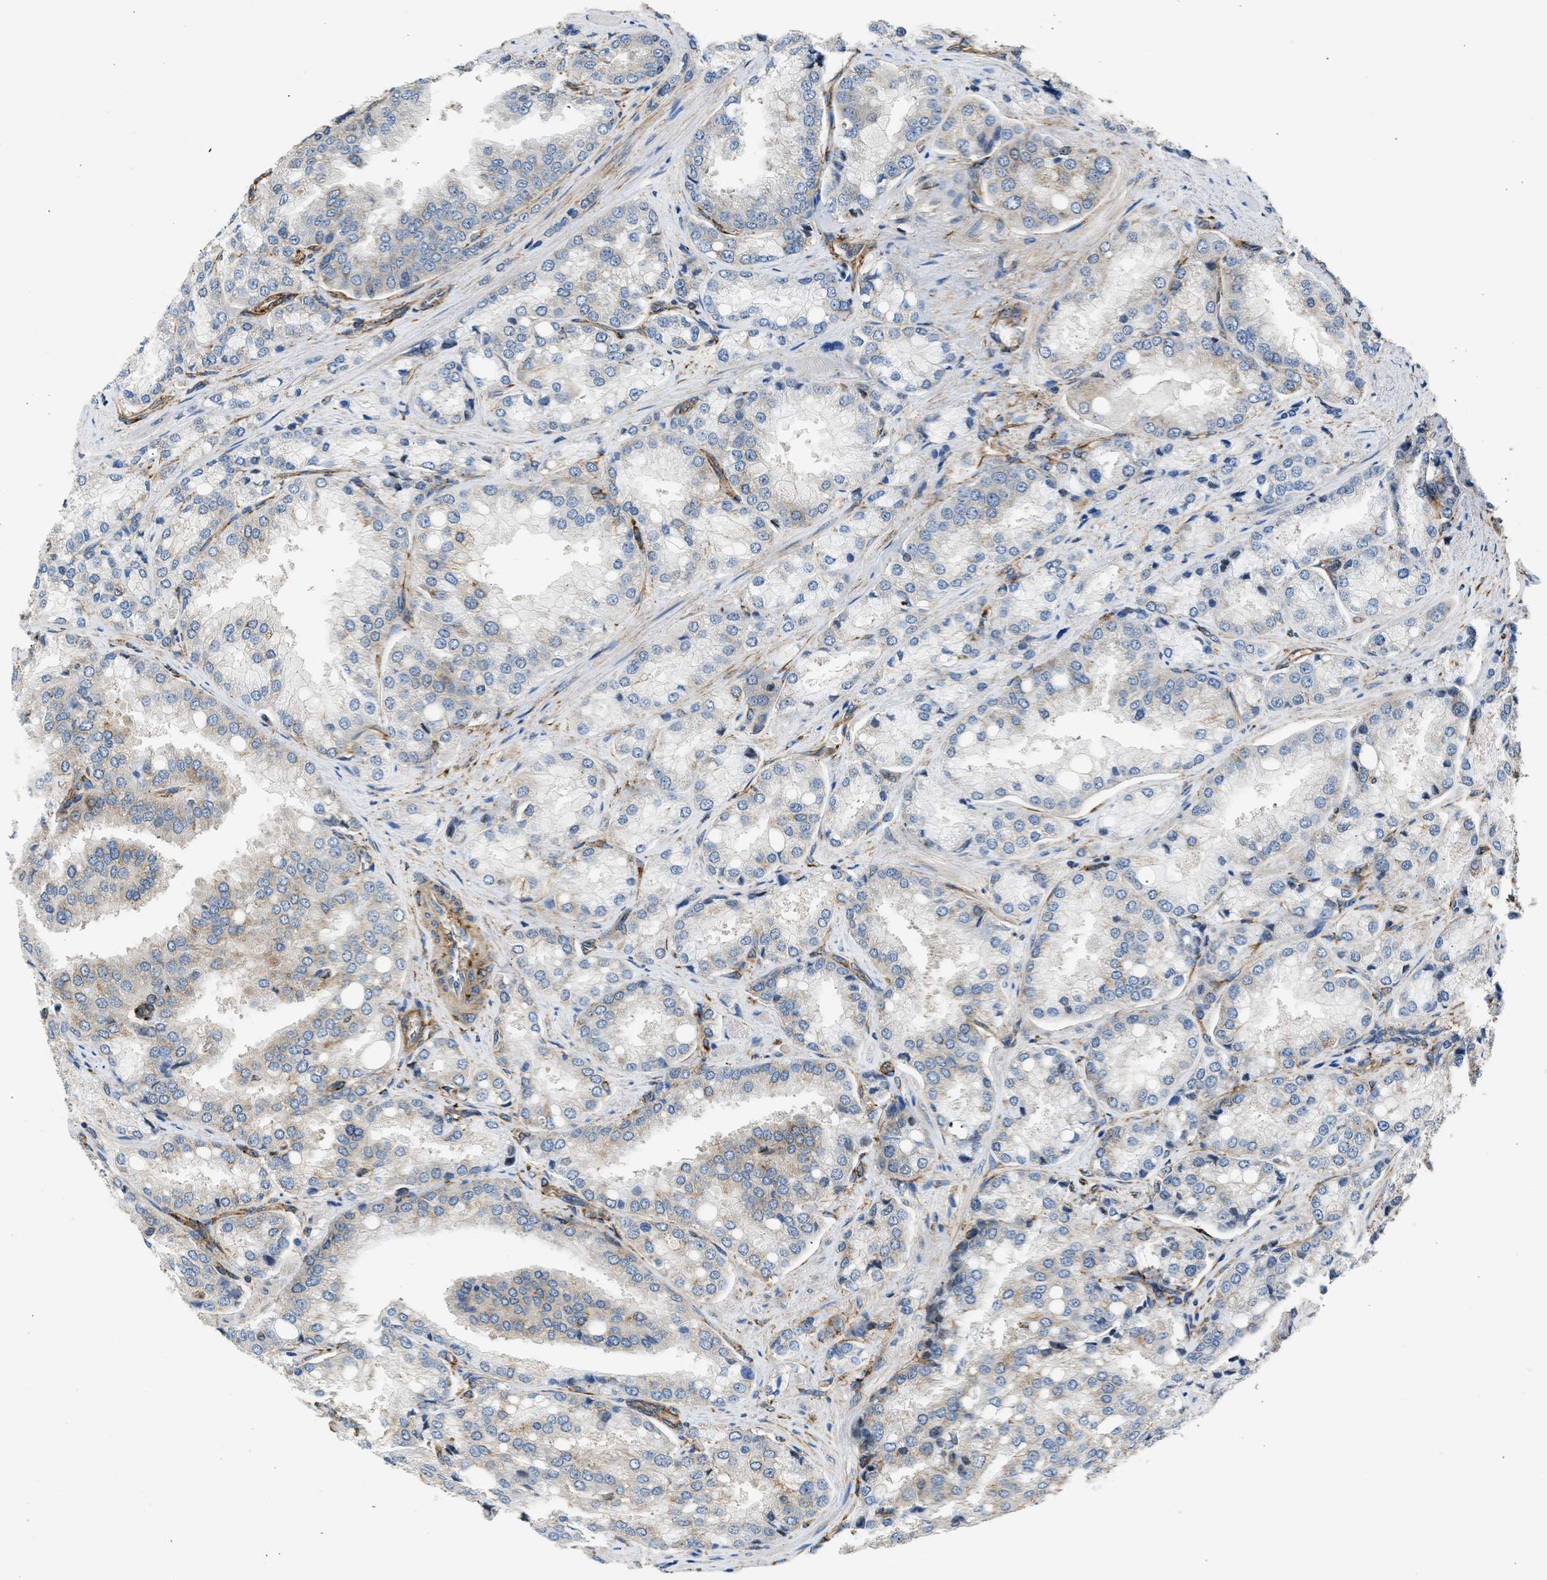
{"staining": {"intensity": "weak", "quantity": "<25%", "location": "cytoplasmic/membranous"}, "tissue": "prostate cancer", "cell_type": "Tumor cells", "image_type": "cancer", "snomed": [{"axis": "morphology", "description": "Adenocarcinoma, High grade"}, {"axis": "topography", "description": "Prostate"}], "caption": "Tumor cells show no significant protein staining in prostate cancer. The staining is performed using DAB brown chromogen with nuclei counter-stained in using hematoxylin.", "gene": "SEPTIN2", "patient": {"sex": "male", "age": 50}}